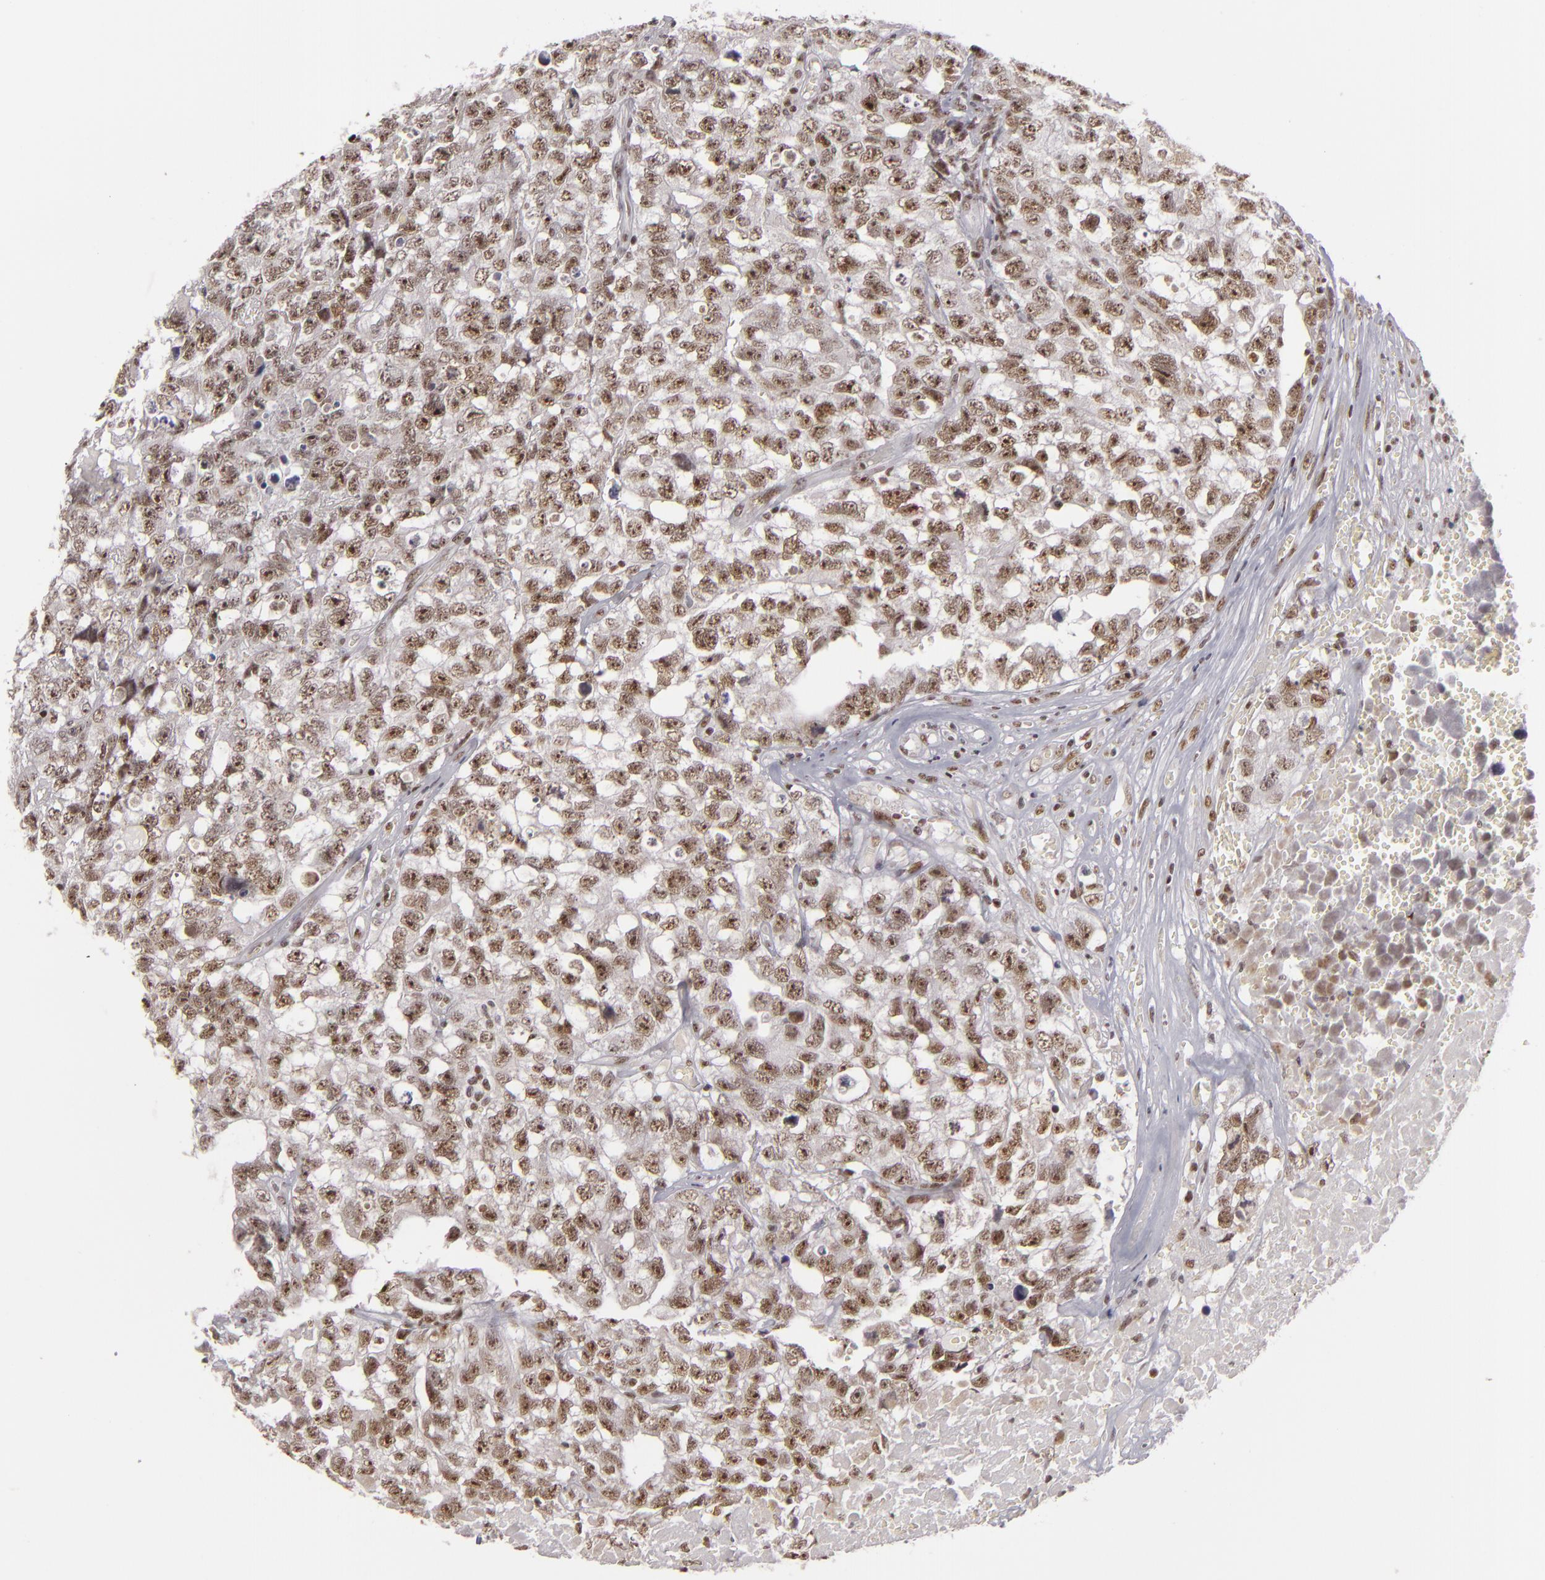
{"staining": {"intensity": "moderate", "quantity": ">75%", "location": "nuclear"}, "tissue": "testis cancer", "cell_type": "Tumor cells", "image_type": "cancer", "snomed": [{"axis": "morphology", "description": "Carcinoma, Embryonal, NOS"}, {"axis": "topography", "description": "Testis"}], "caption": "Immunohistochemical staining of human embryonal carcinoma (testis) shows medium levels of moderate nuclear expression in approximately >75% of tumor cells.", "gene": "DAXX", "patient": {"sex": "male", "age": 31}}